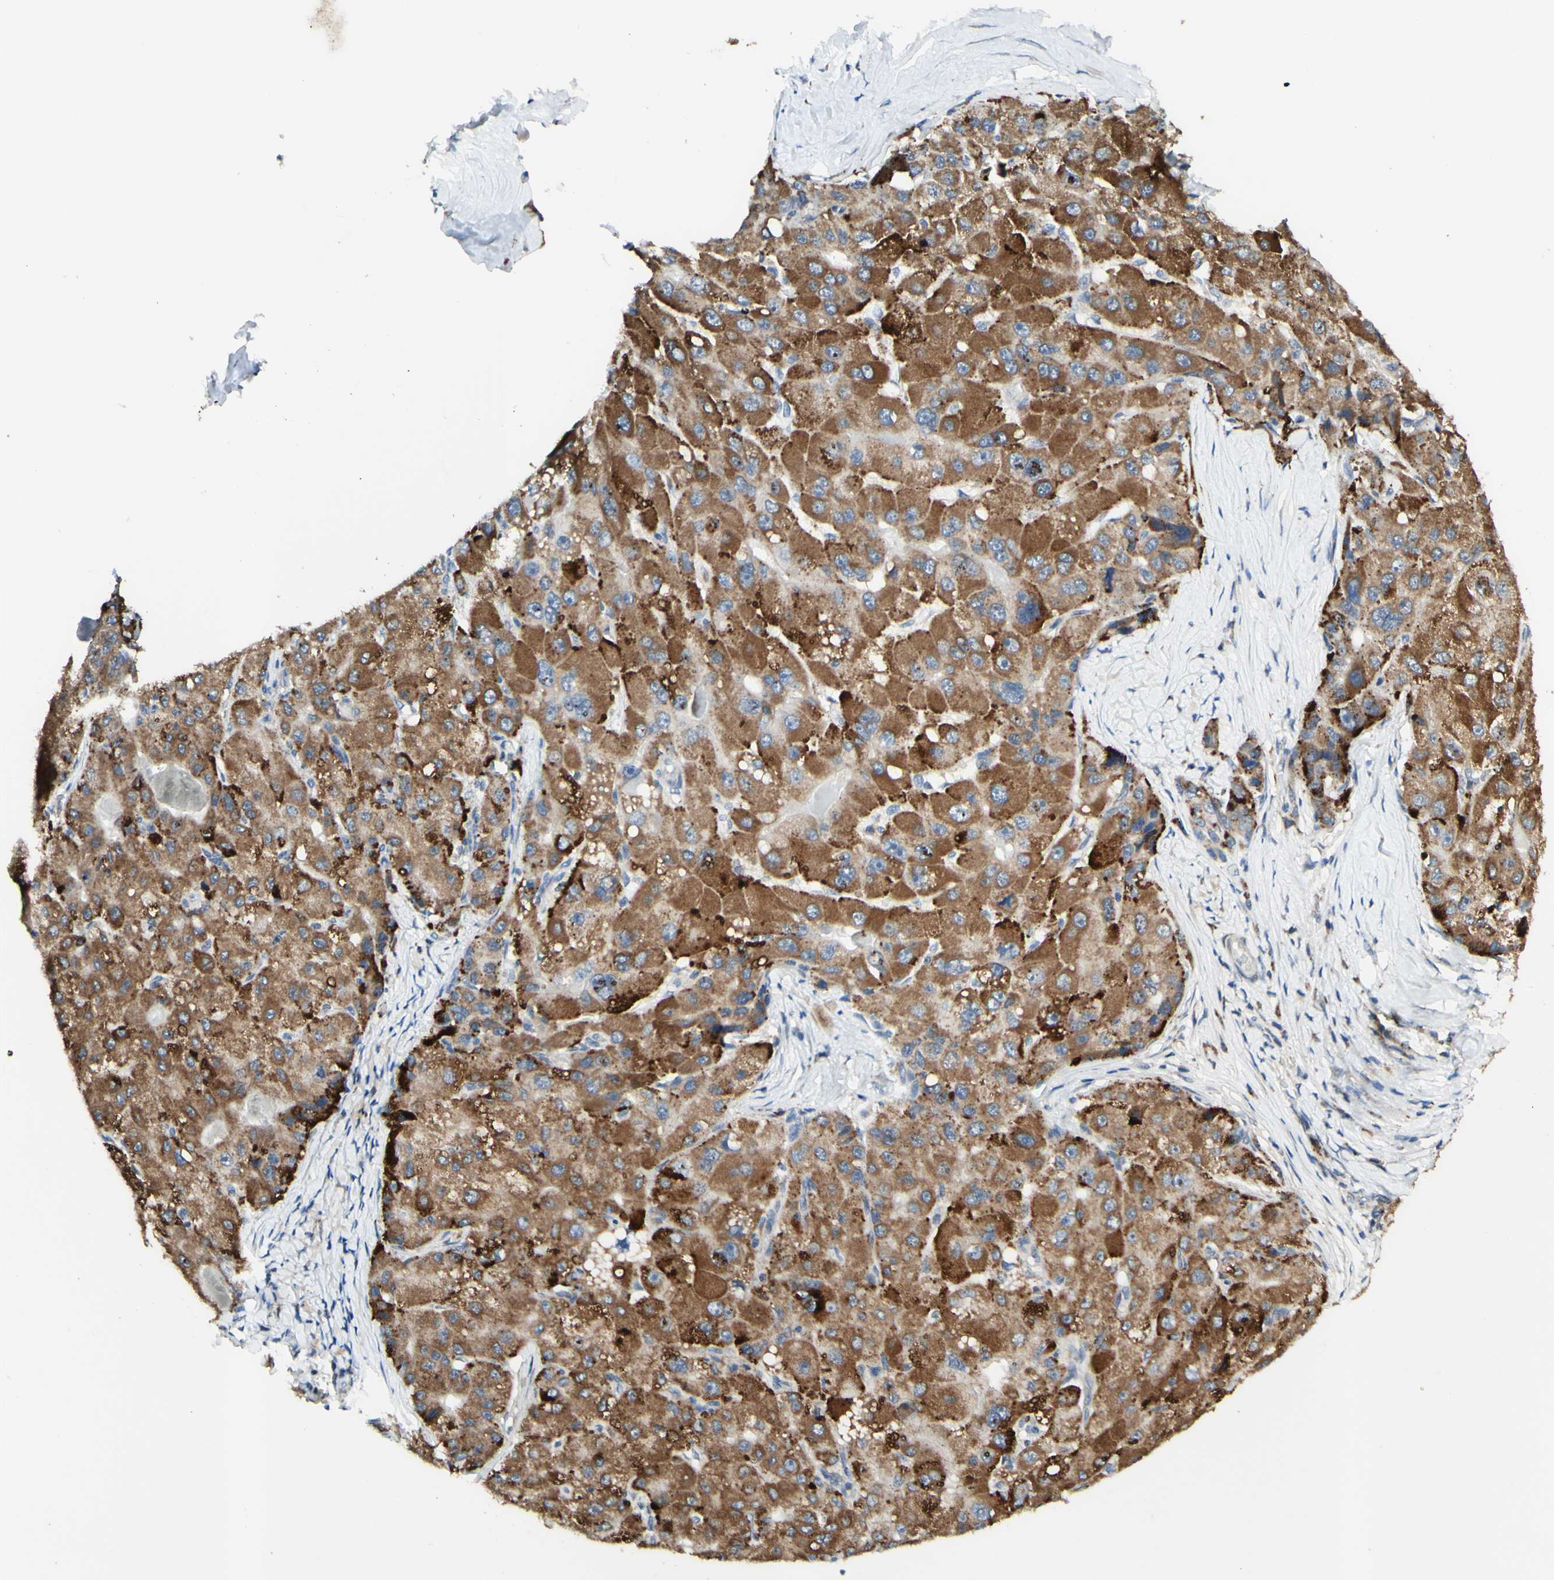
{"staining": {"intensity": "moderate", "quantity": ">75%", "location": "cytoplasmic/membranous"}, "tissue": "liver cancer", "cell_type": "Tumor cells", "image_type": "cancer", "snomed": [{"axis": "morphology", "description": "Carcinoma, Hepatocellular, NOS"}, {"axis": "topography", "description": "Liver"}], "caption": "An immunohistochemistry (IHC) image of tumor tissue is shown. Protein staining in brown highlights moderate cytoplasmic/membranous positivity in liver cancer within tumor cells. The staining is performed using DAB brown chromogen to label protein expression. The nuclei are counter-stained blue using hematoxylin.", "gene": "DHRS3", "patient": {"sex": "male", "age": 80}}